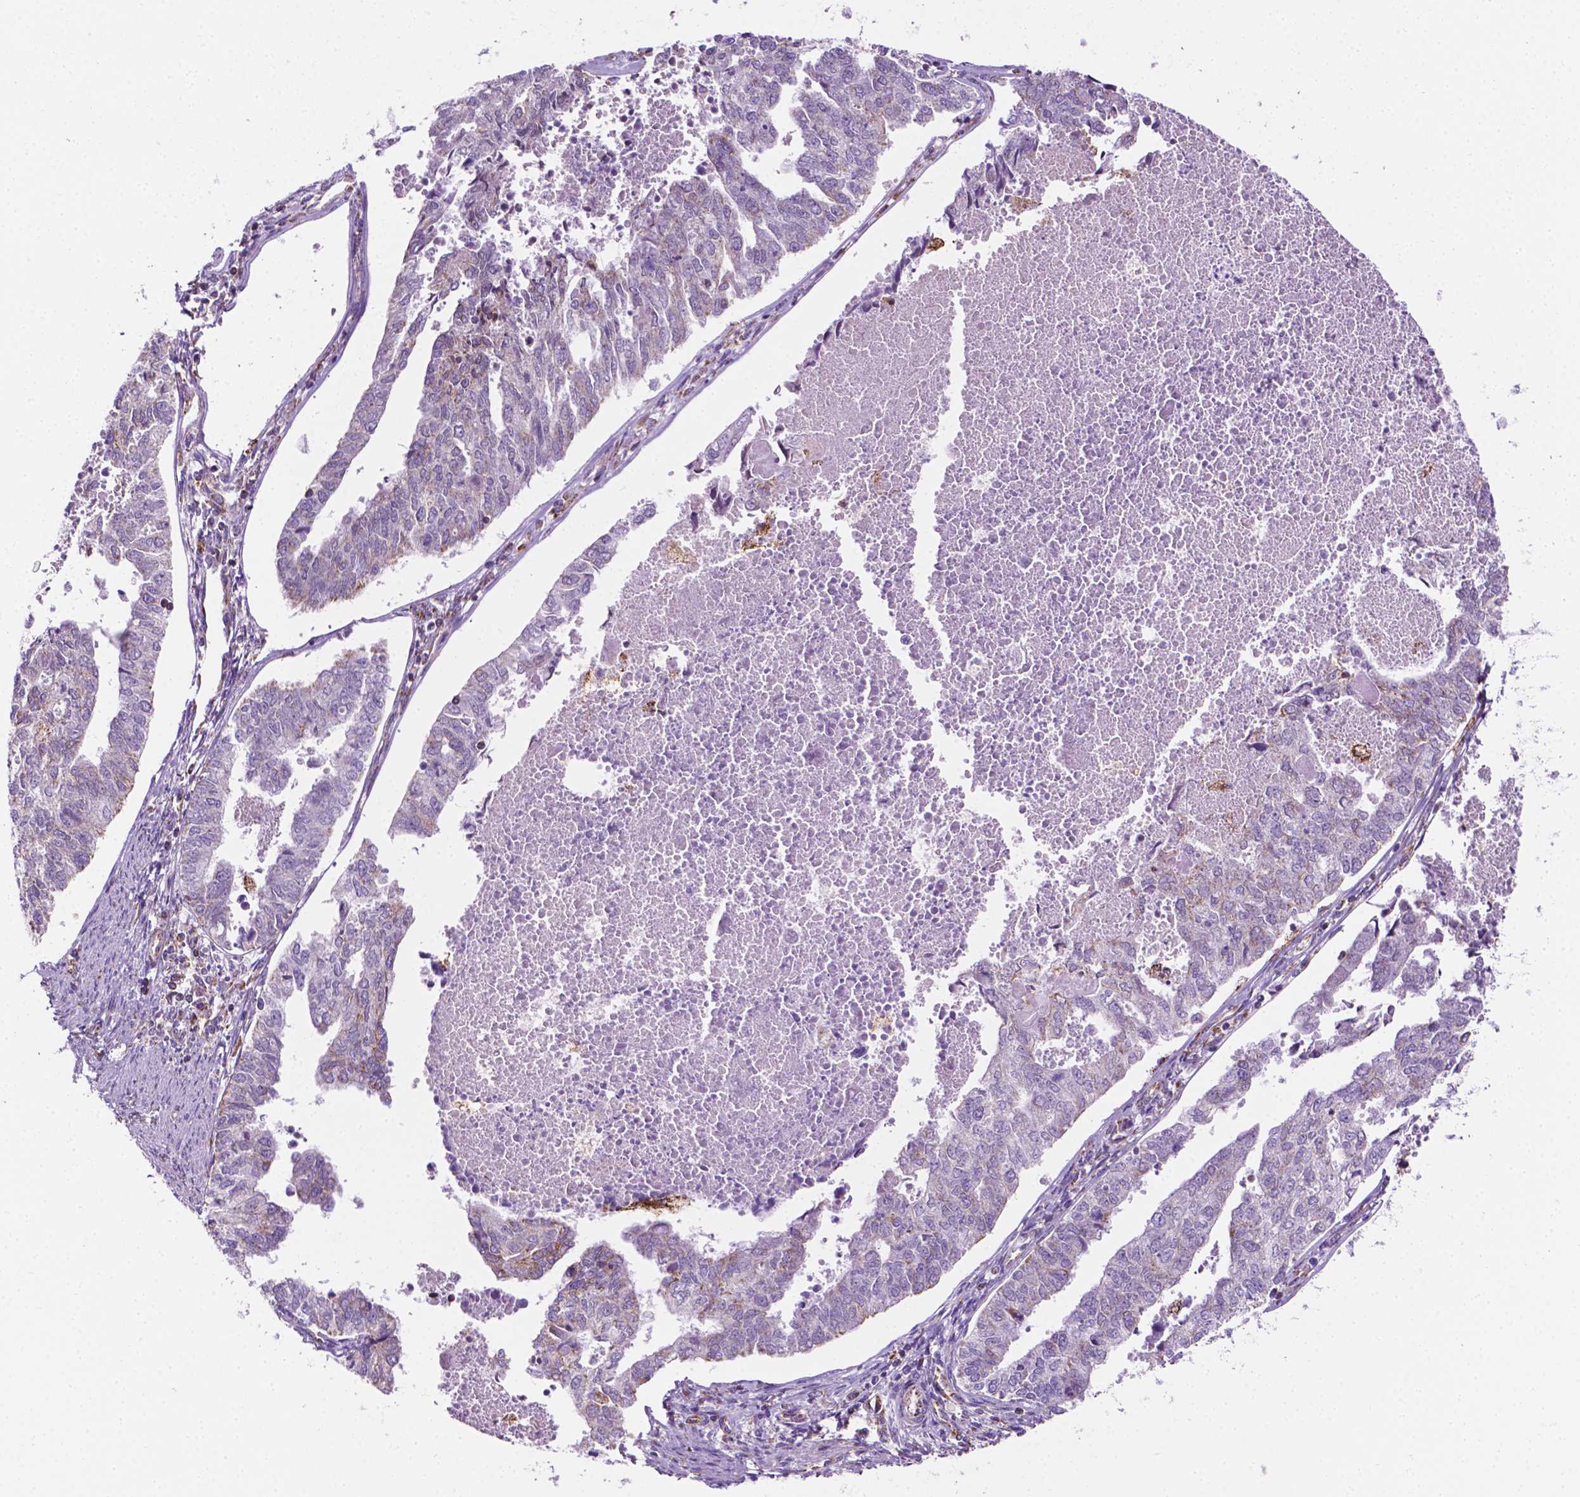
{"staining": {"intensity": "moderate", "quantity": "<25%", "location": "cytoplasmic/membranous"}, "tissue": "endometrial cancer", "cell_type": "Tumor cells", "image_type": "cancer", "snomed": [{"axis": "morphology", "description": "Adenocarcinoma, NOS"}, {"axis": "topography", "description": "Endometrium"}], "caption": "The image displays immunohistochemical staining of endometrial cancer (adenocarcinoma). There is moderate cytoplasmic/membranous expression is present in about <25% of tumor cells.", "gene": "RMDN3", "patient": {"sex": "female", "age": 73}}